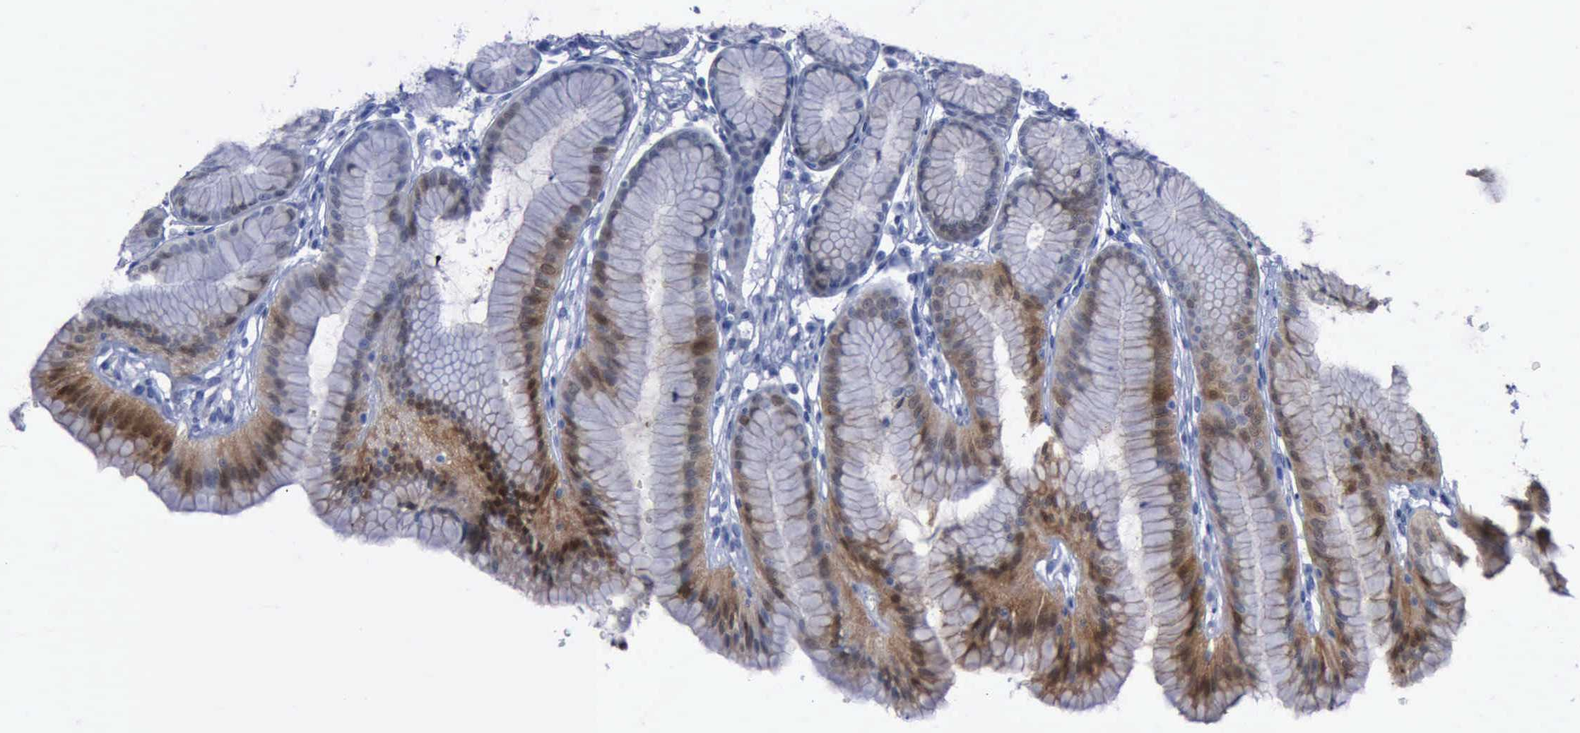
{"staining": {"intensity": "strong", "quantity": "<25%", "location": "cytoplasmic/membranous"}, "tissue": "stomach", "cell_type": "Glandular cells", "image_type": "normal", "snomed": [{"axis": "morphology", "description": "Normal tissue, NOS"}, {"axis": "topography", "description": "Stomach"}], "caption": "The histopathology image demonstrates a brown stain indicating the presence of a protein in the cytoplasmic/membranous of glandular cells in stomach.", "gene": "CSTA", "patient": {"sex": "male", "age": 42}}